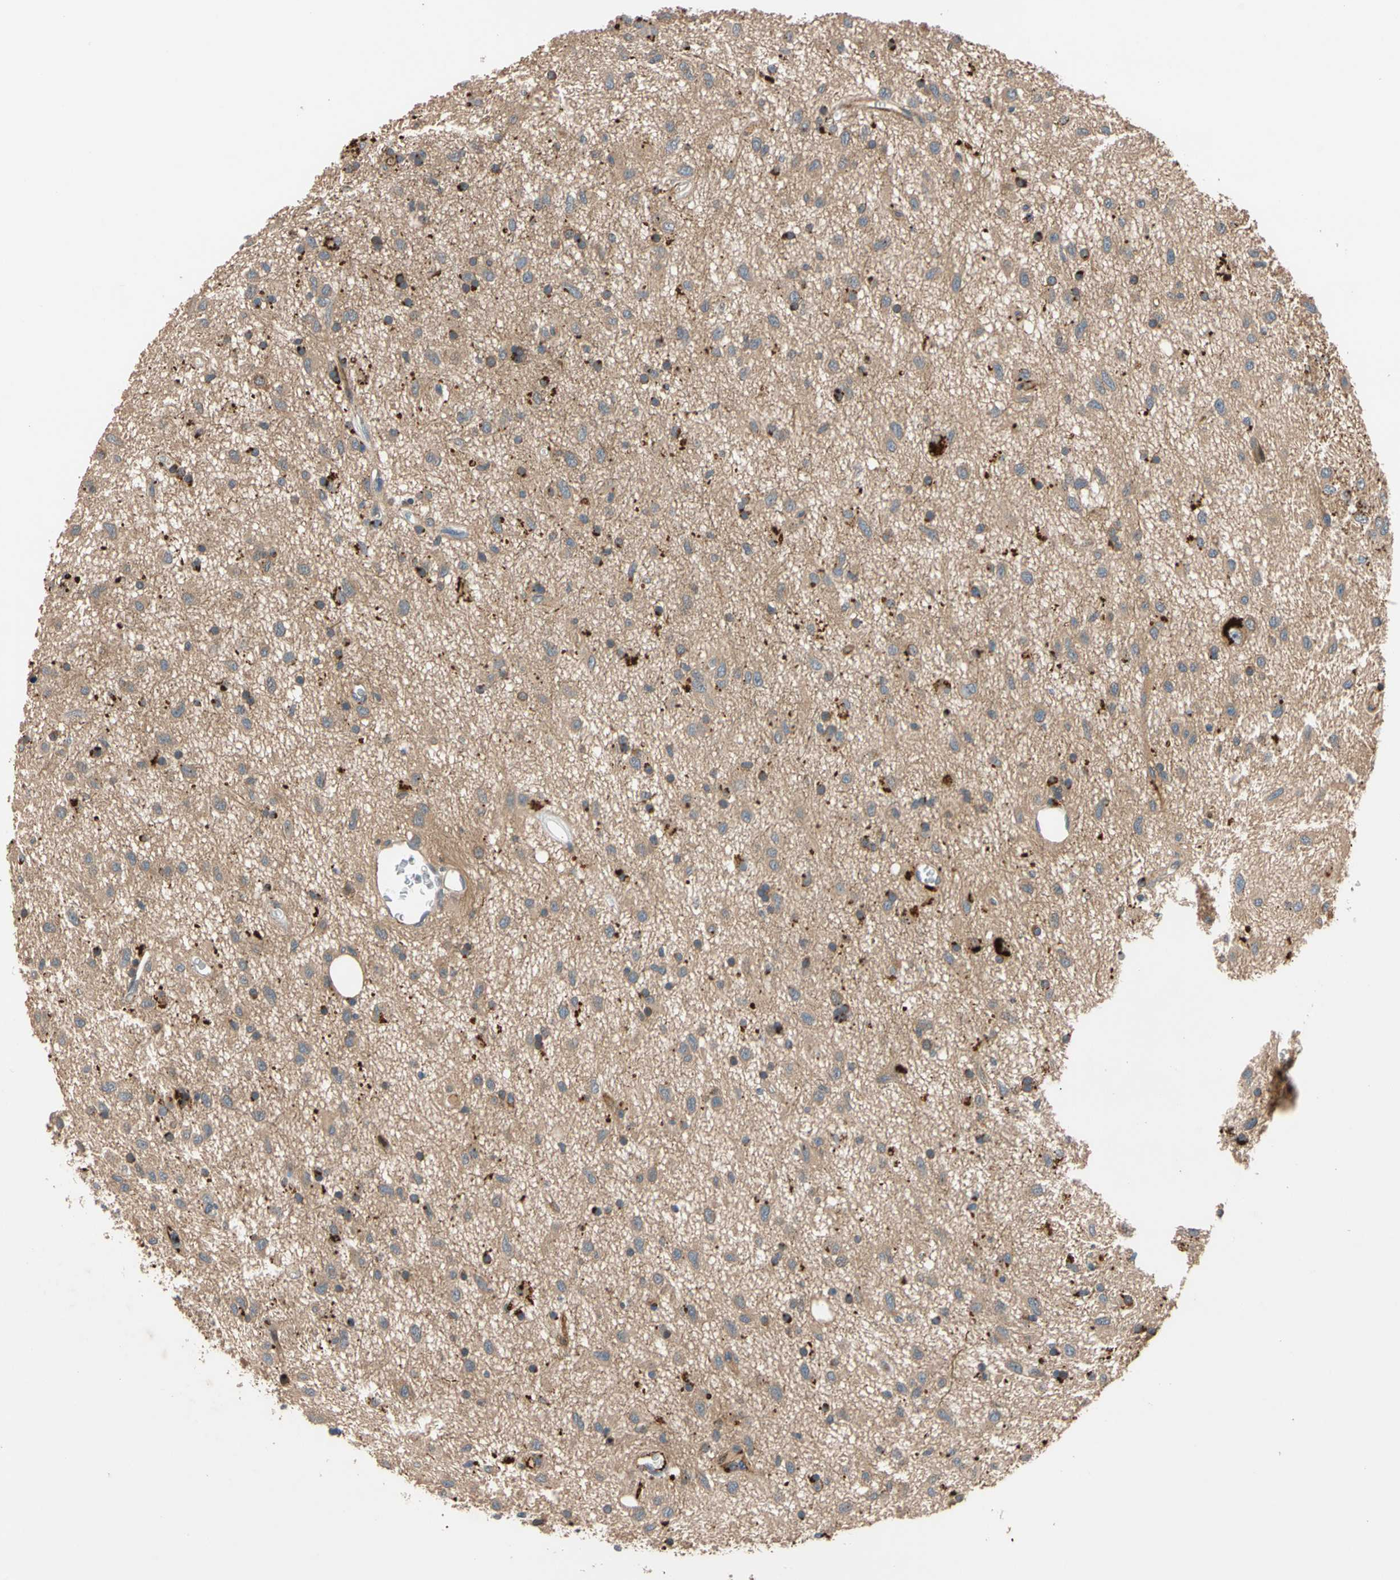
{"staining": {"intensity": "moderate", "quantity": "25%-75%", "location": "cytoplasmic/membranous"}, "tissue": "glioma", "cell_type": "Tumor cells", "image_type": "cancer", "snomed": [{"axis": "morphology", "description": "Glioma, malignant, Low grade"}, {"axis": "topography", "description": "Brain"}], "caption": "Low-grade glioma (malignant) was stained to show a protein in brown. There is medium levels of moderate cytoplasmic/membranous positivity in about 25%-75% of tumor cells.", "gene": "FGD6", "patient": {"sex": "male", "age": 77}}